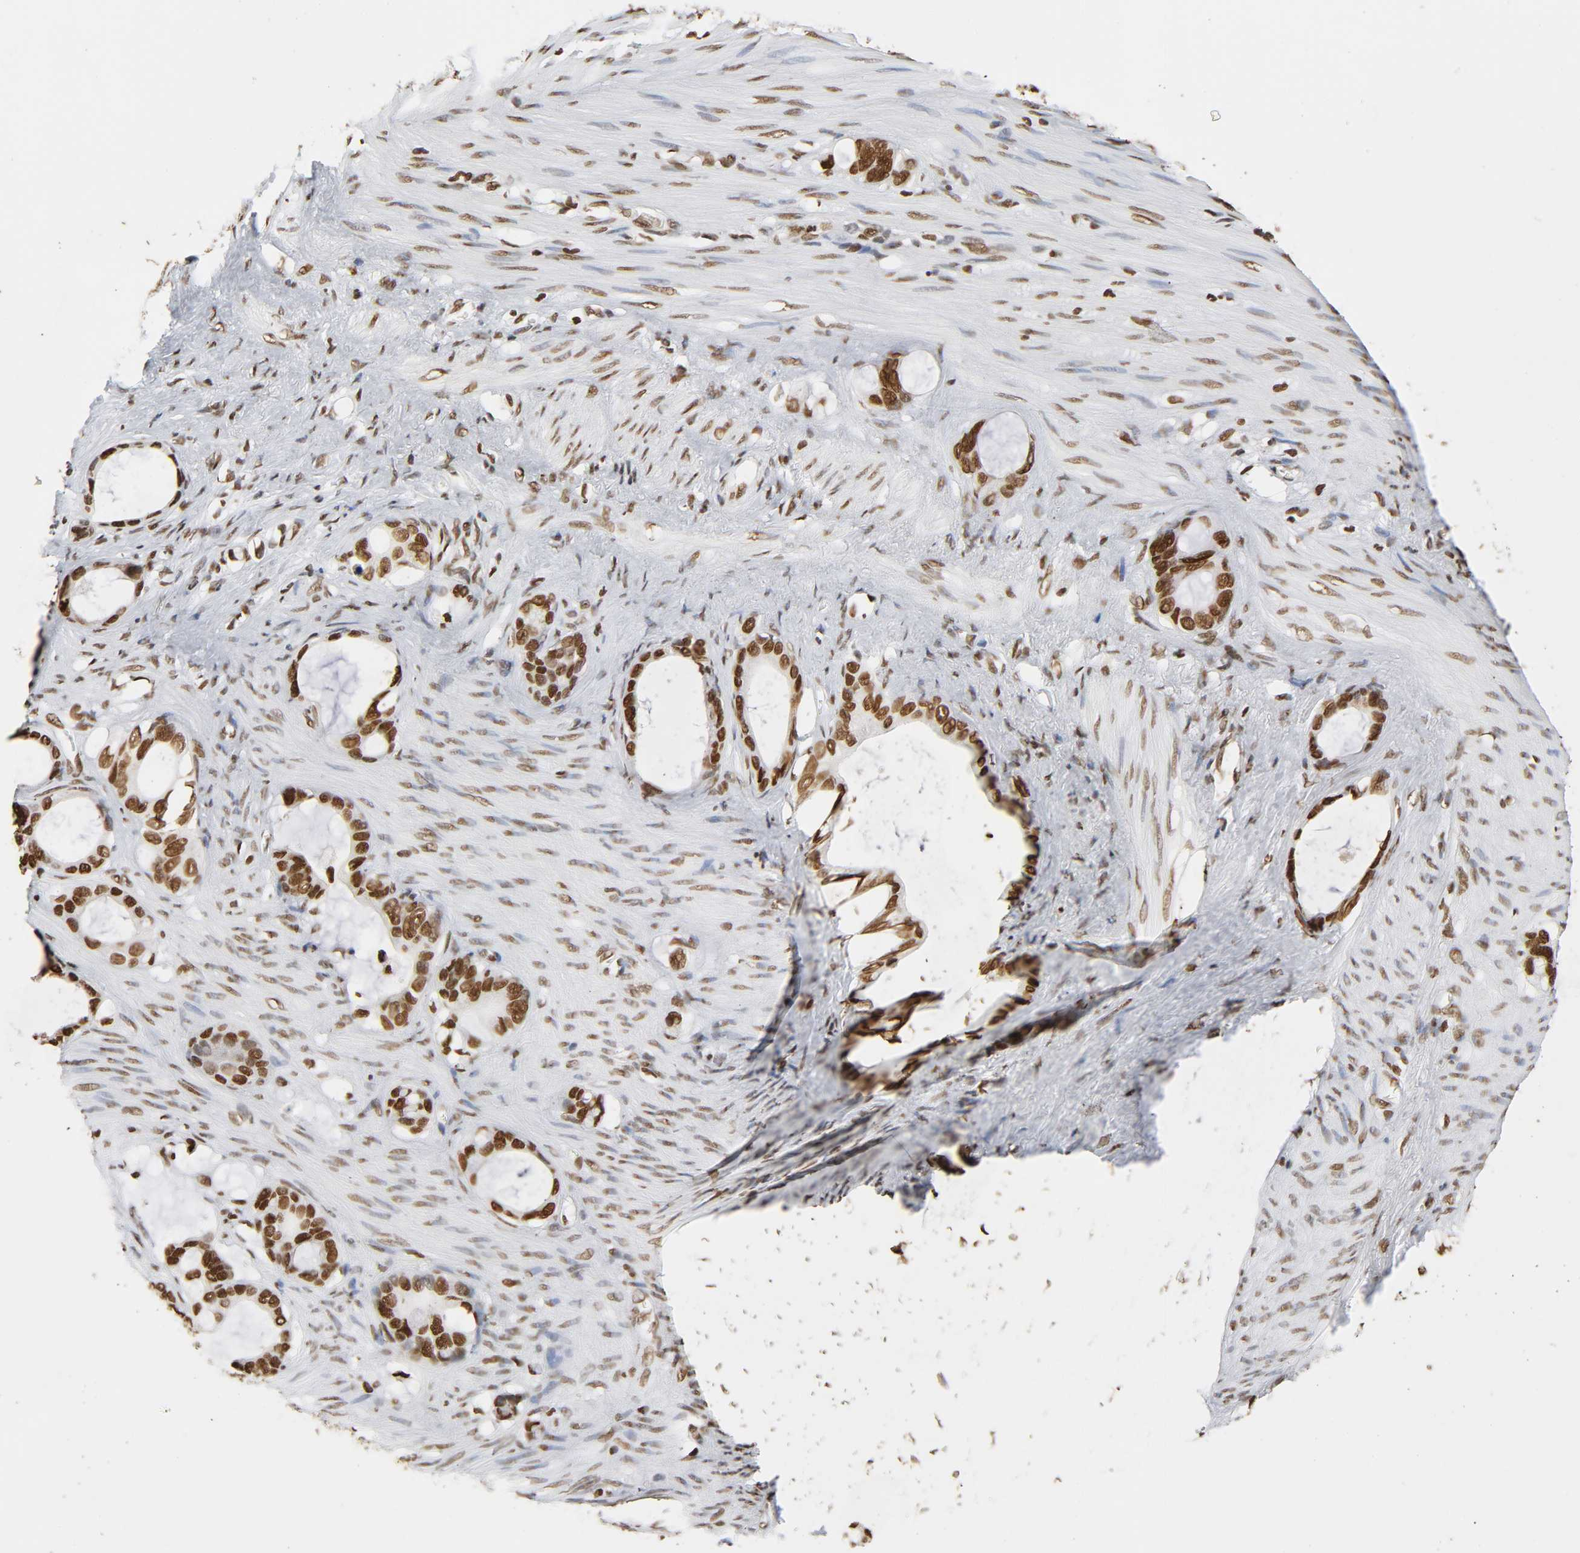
{"staining": {"intensity": "strong", "quantity": ">75%", "location": "nuclear"}, "tissue": "stomach cancer", "cell_type": "Tumor cells", "image_type": "cancer", "snomed": [{"axis": "morphology", "description": "Adenocarcinoma, NOS"}, {"axis": "topography", "description": "Stomach"}], "caption": "Immunohistochemical staining of stomach cancer (adenocarcinoma) shows high levels of strong nuclear protein staining in approximately >75% of tumor cells.", "gene": "HNRNPC", "patient": {"sex": "female", "age": 75}}